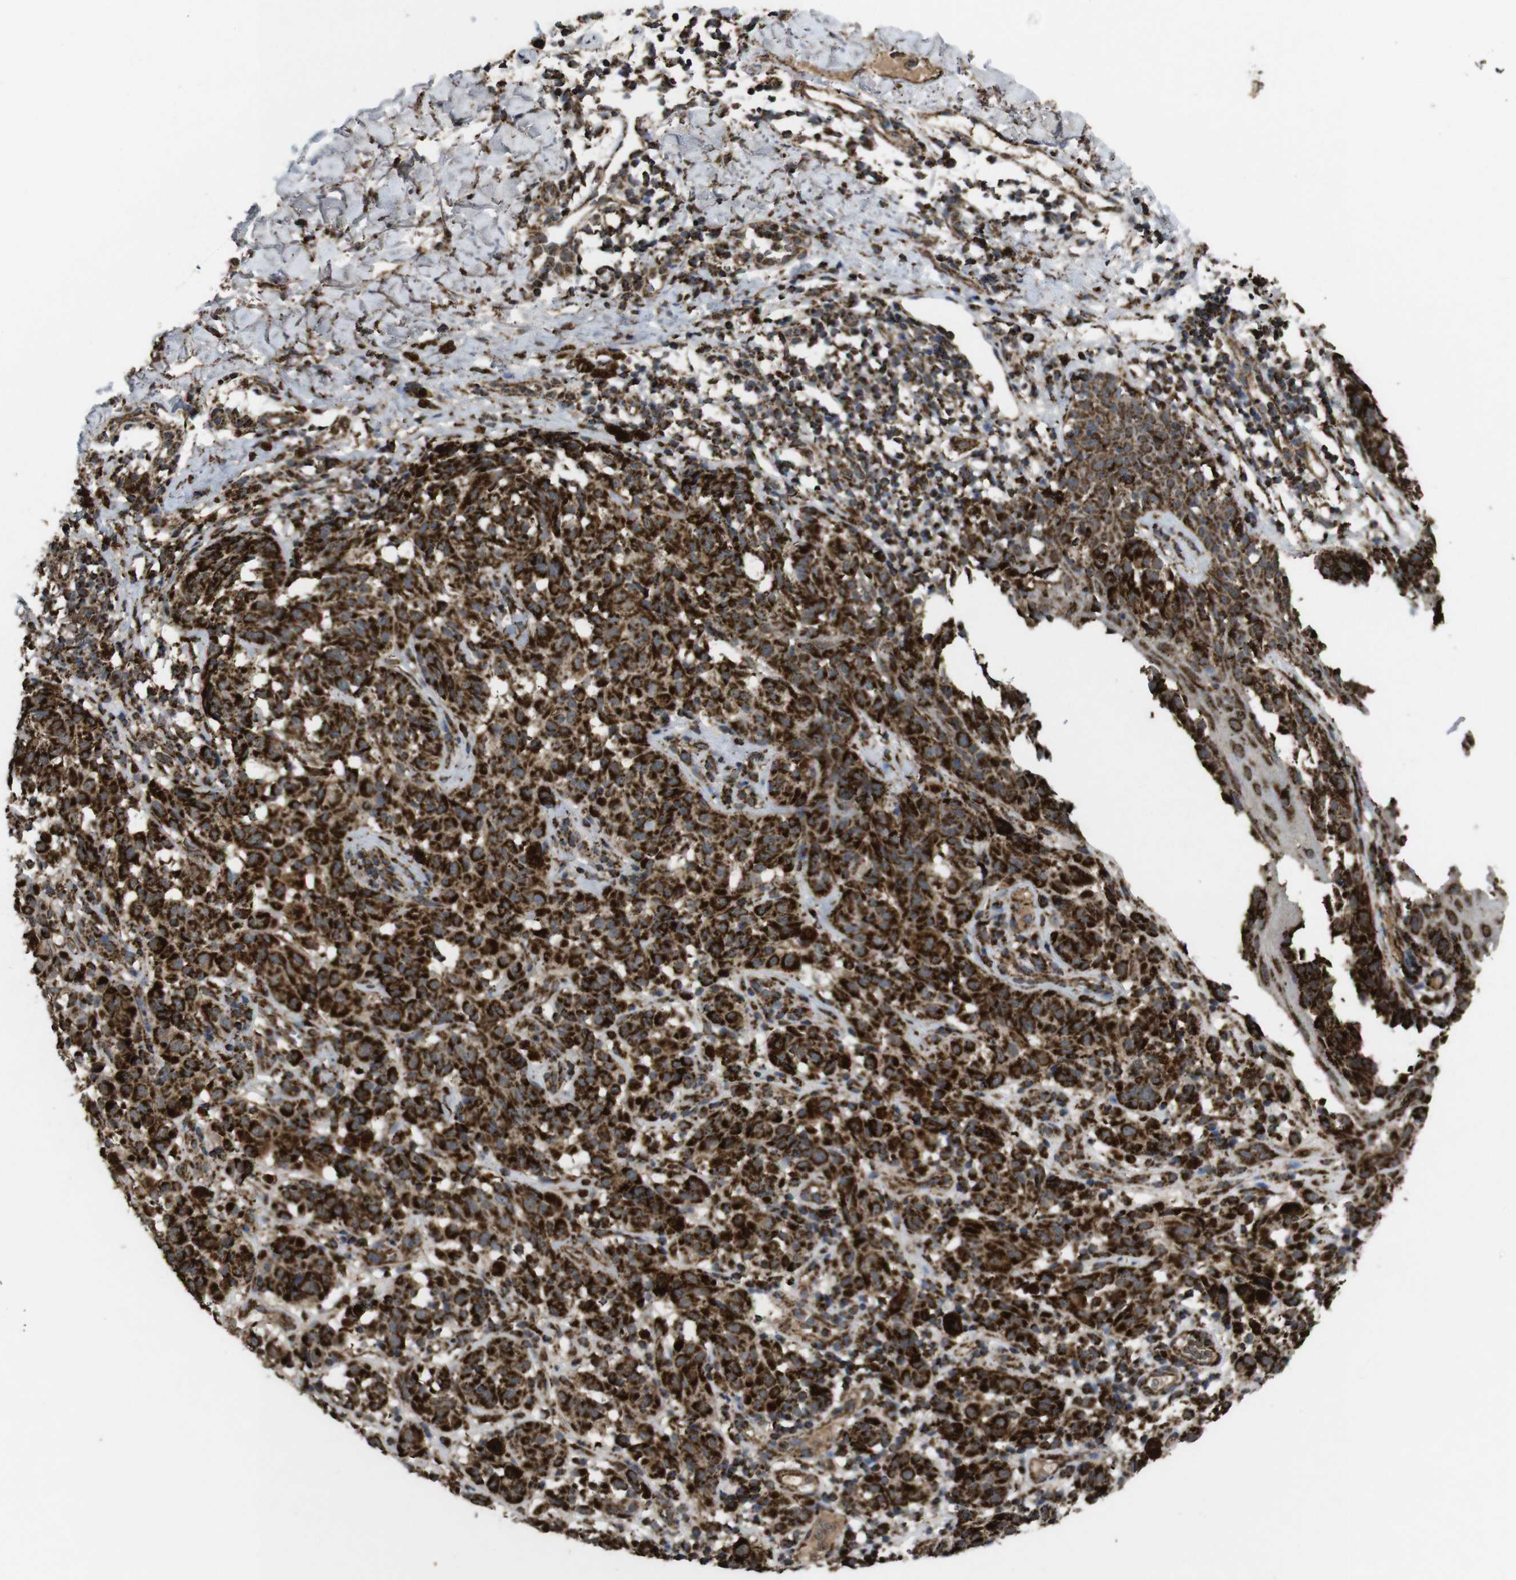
{"staining": {"intensity": "strong", "quantity": ">75%", "location": "cytoplasmic/membranous"}, "tissue": "melanoma", "cell_type": "Tumor cells", "image_type": "cancer", "snomed": [{"axis": "morphology", "description": "Malignant melanoma, NOS"}, {"axis": "topography", "description": "Skin"}], "caption": "Melanoma stained for a protein (brown) reveals strong cytoplasmic/membranous positive staining in approximately >75% of tumor cells.", "gene": "ATP5F1A", "patient": {"sex": "female", "age": 46}}